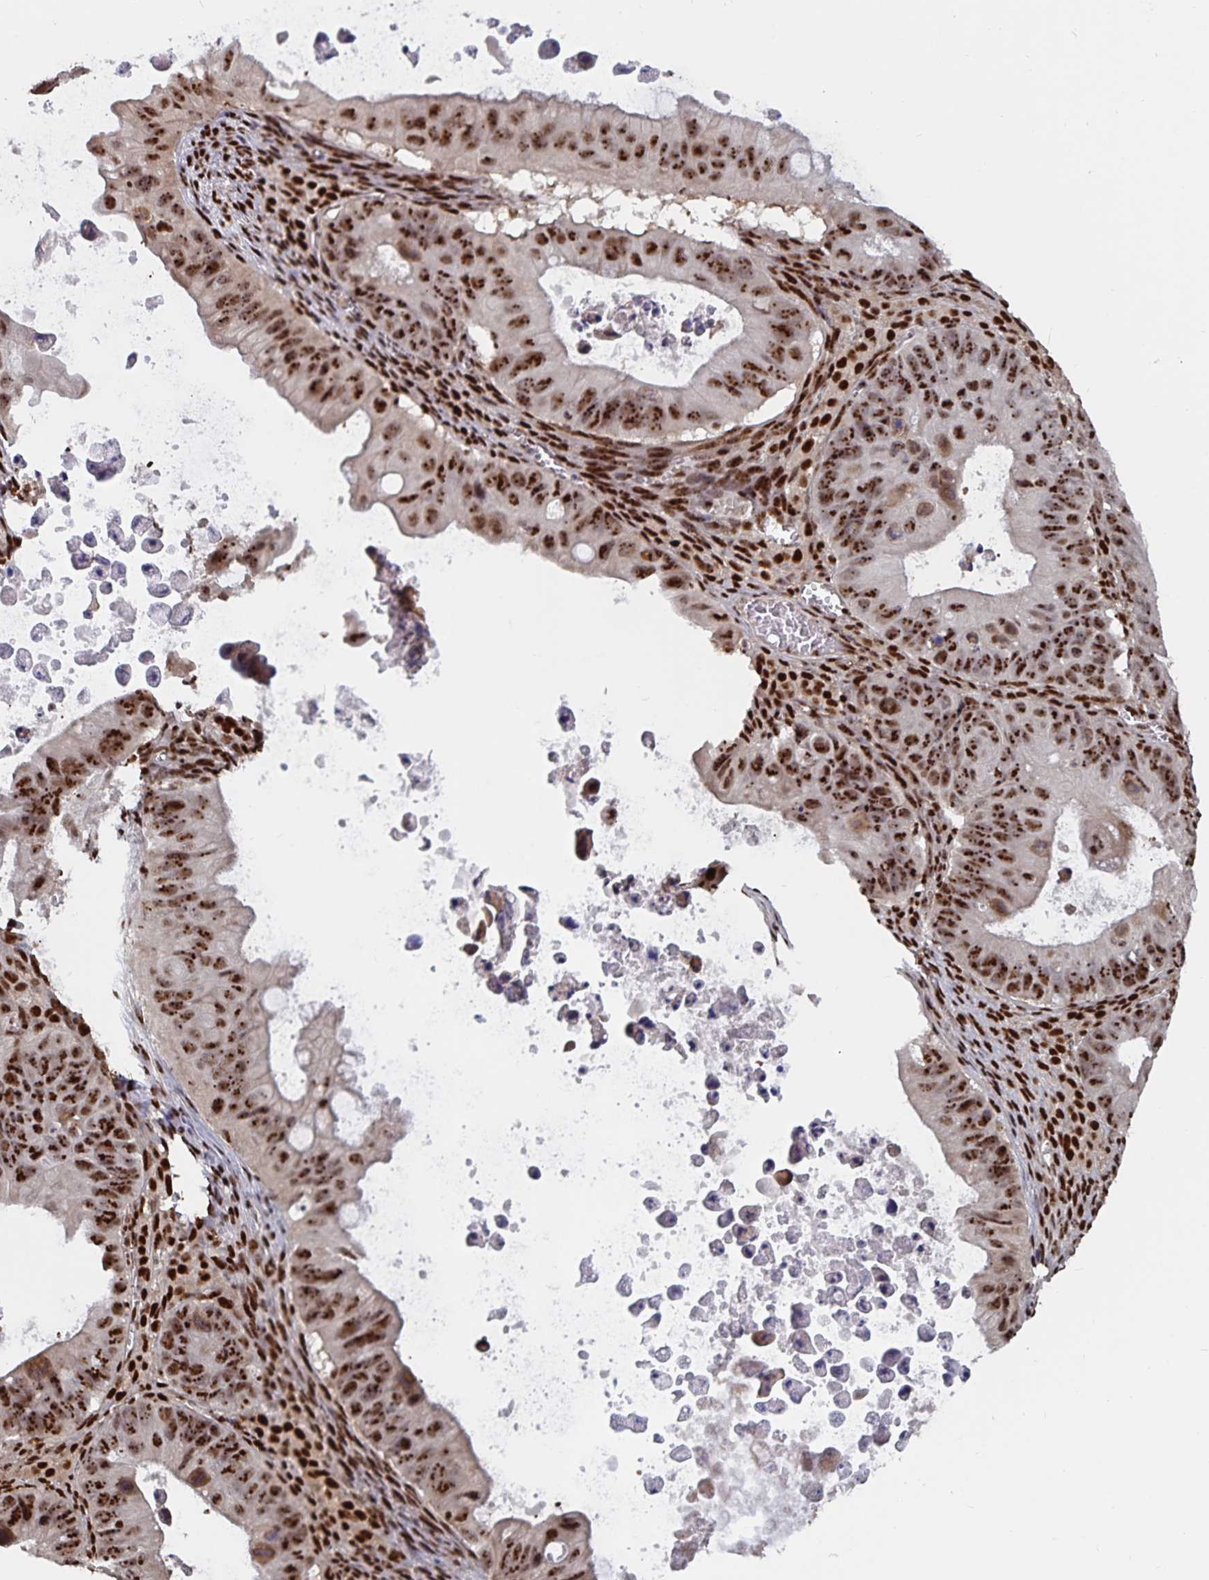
{"staining": {"intensity": "strong", "quantity": ">75%", "location": "nuclear"}, "tissue": "ovarian cancer", "cell_type": "Tumor cells", "image_type": "cancer", "snomed": [{"axis": "morphology", "description": "Cystadenocarcinoma, mucinous, NOS"}, {"axis": "topography", "description": "Ovary"}], "caption": "IHC (DAB) staining of human mucinous cystadenocarcinoma (ovarian) displays strong nuclear protein staining in approximately >75% of tumor cells.", "gene": "LAS1L", "patient": {"sex": "female", "age": 64}}